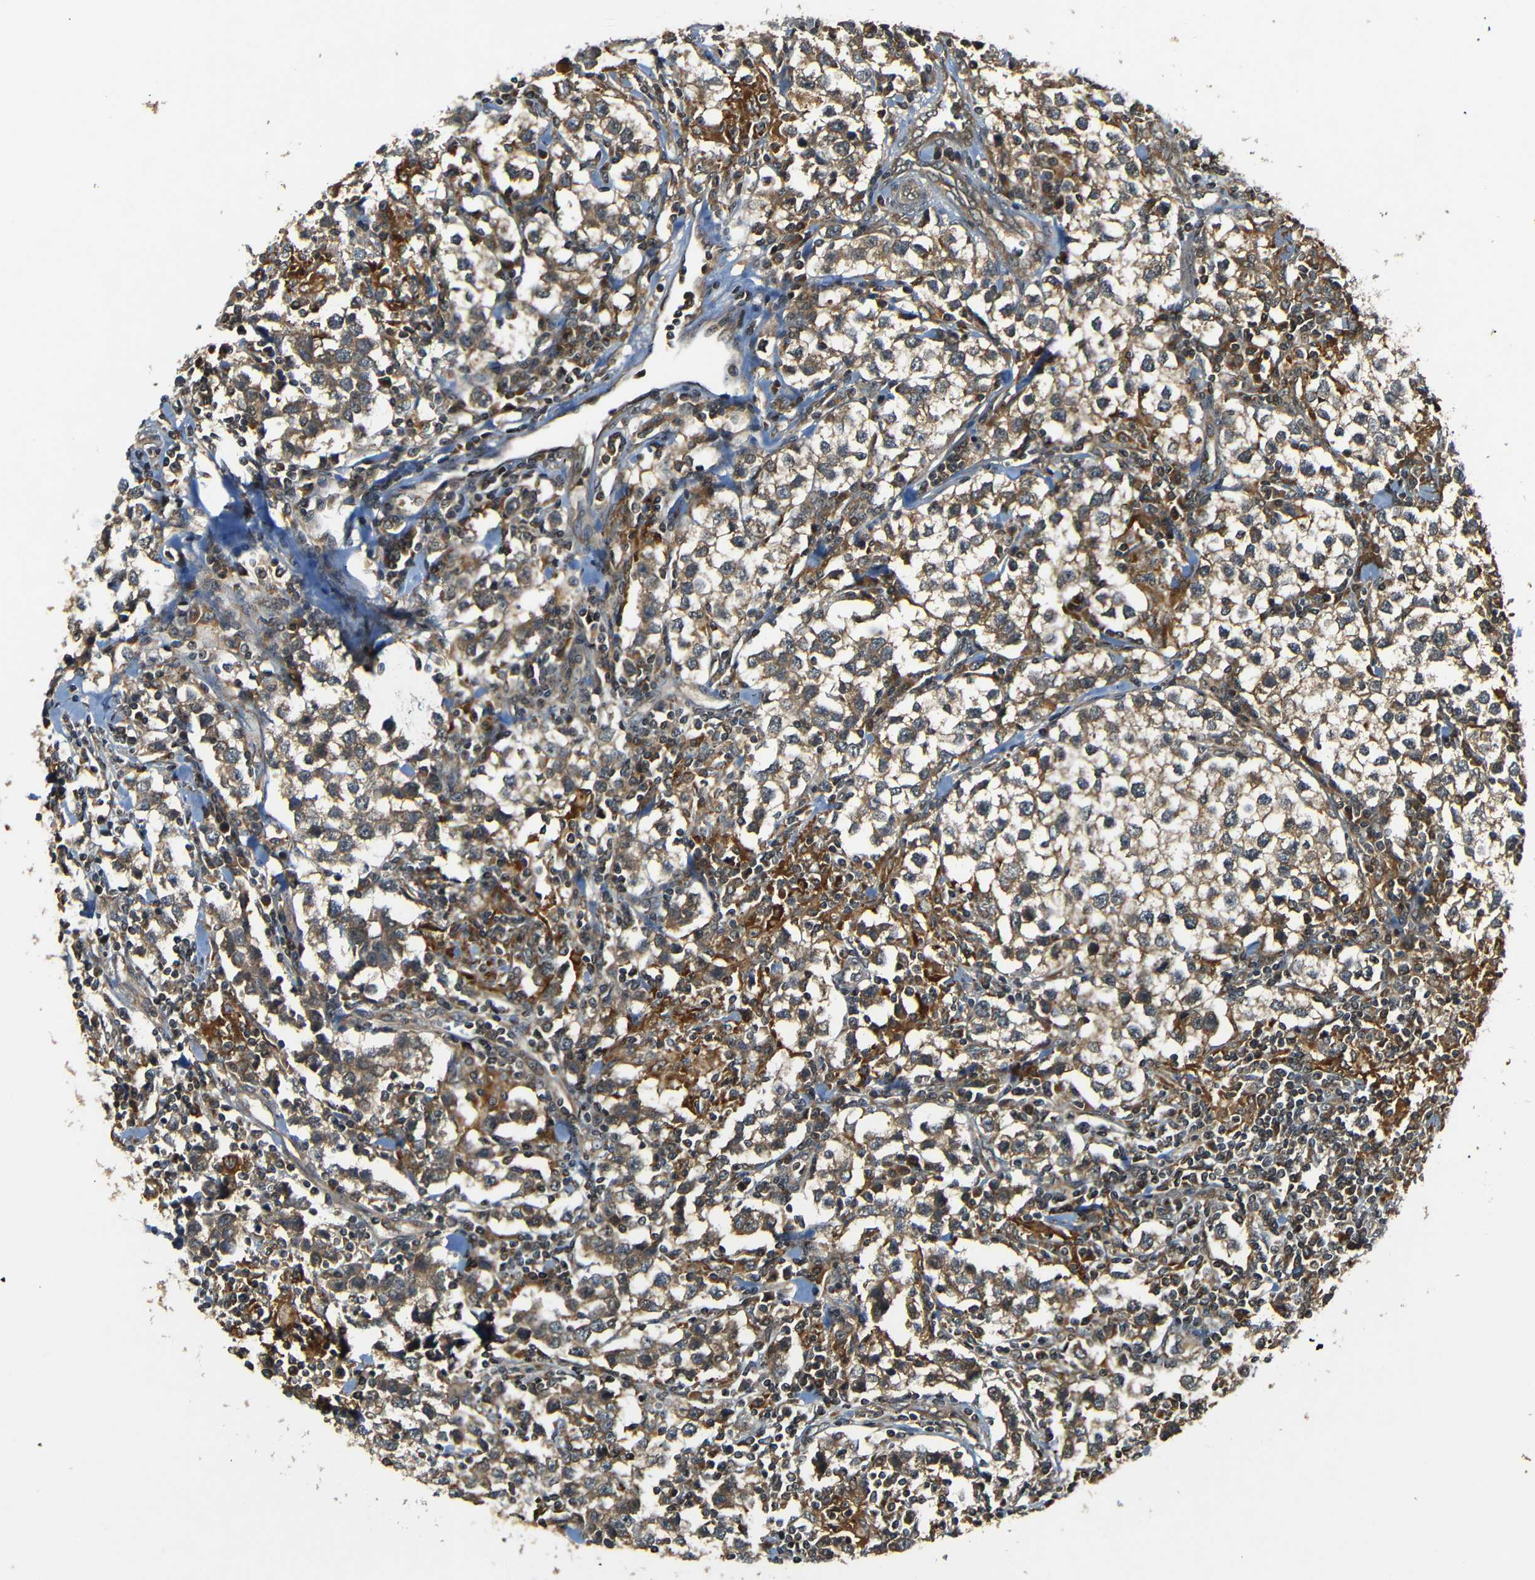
{"staining": {"intensity": "moderate", "quantity": ">75%", "location": "cytoplasmic/membranous"}, "tissue": "testis cancer", "cell_type": "Tumor cells", "image_type": "cancer", "snomed": [{"axis": "morphology", "description": "Seminoma, NOS"}, {"axis": "morphology", "description": "Carcinoma, Embryonal, NOS"}, {"axis": "topography", "description": "Testis"}], "caption": "Tumor cells exhibit medium levels of moderate cytoplasmic/membranous expression in approximately >75% of cells in testis cancer (seminoma). (Brightfield microscopy of DAB IHC at high magnification).", "gene": "TANK", "patient": {"sex": "male", "age": 36}}